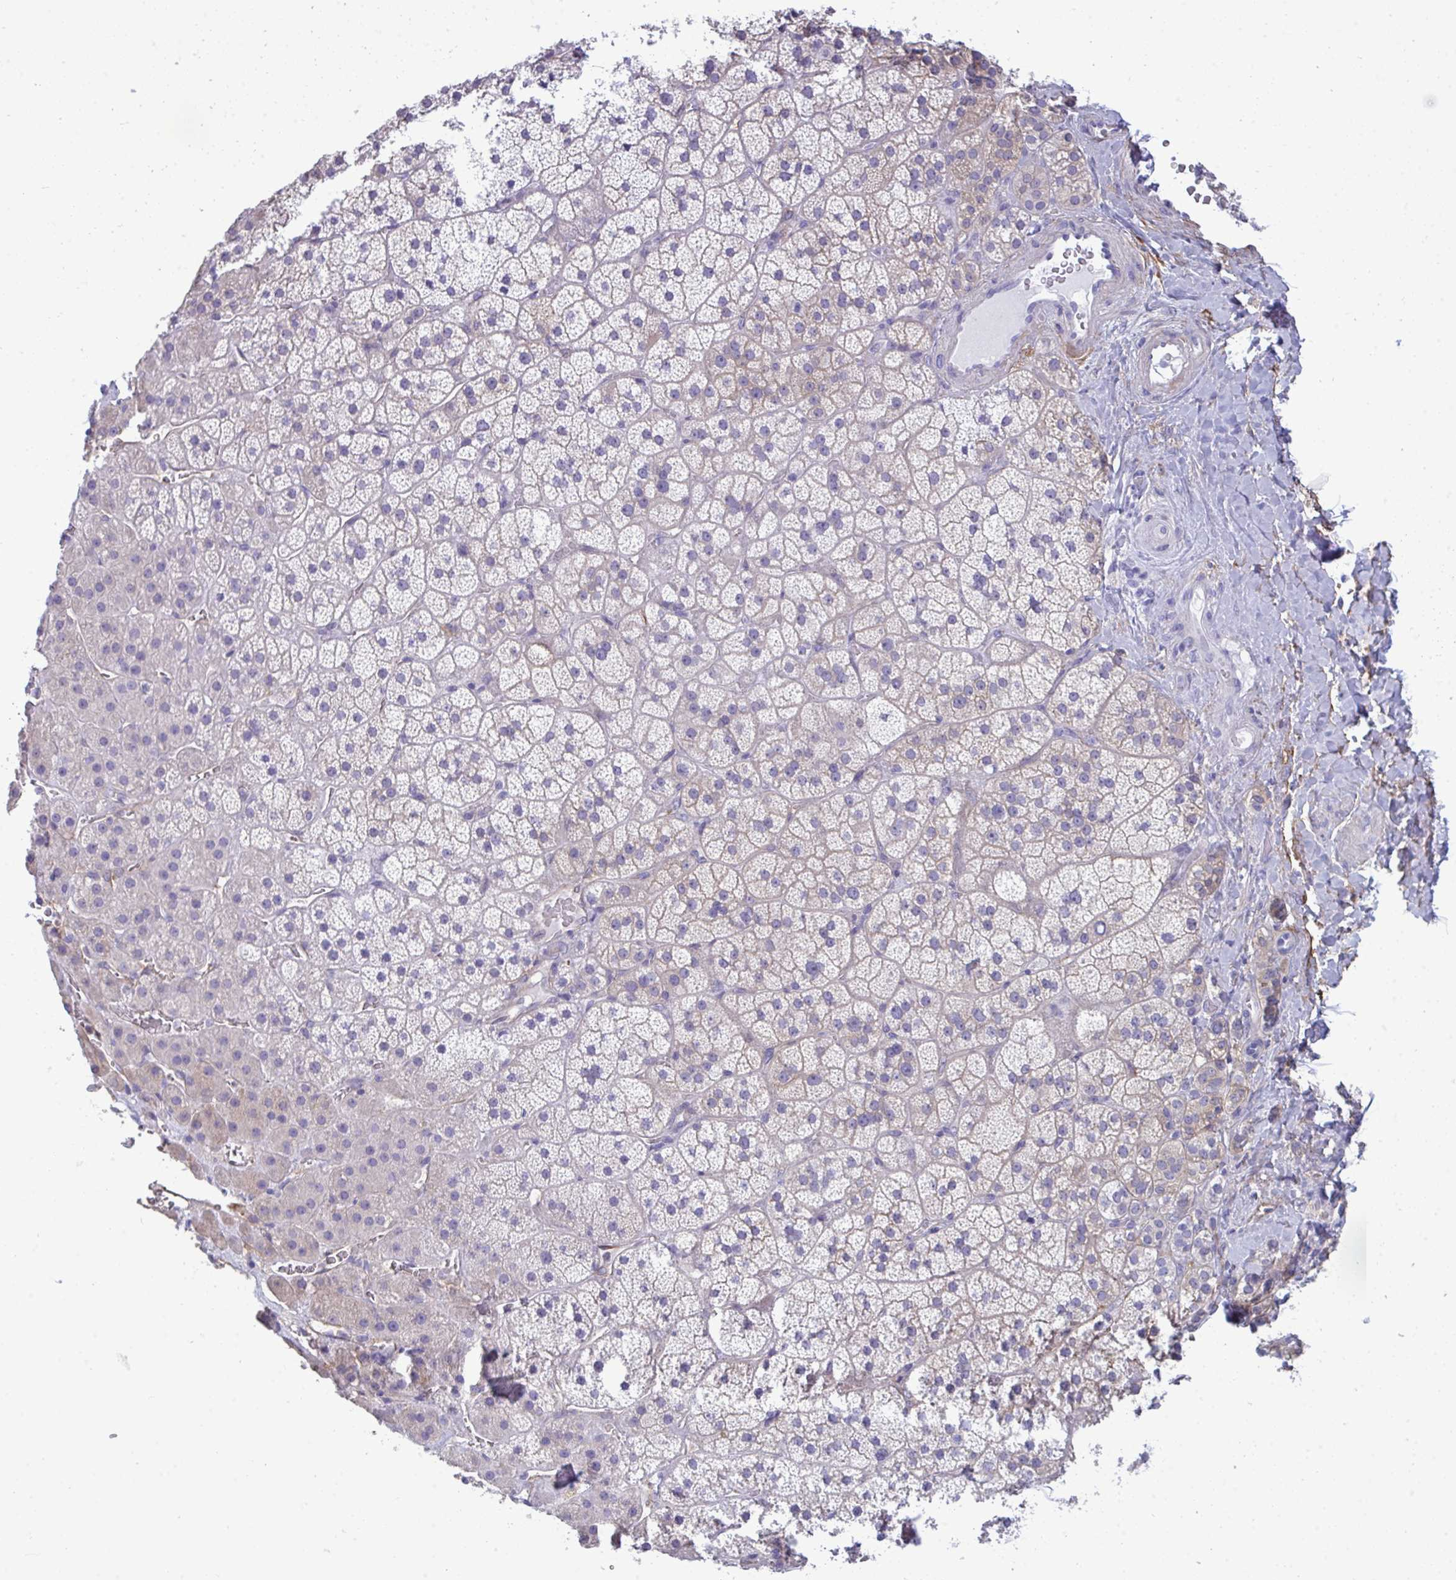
{"staining": {"intensity": "negative", "quantity": "none", "location": "none"}, "tissue": "adrenal gland", "cell_type": "Glandular cells", "image_type": "normal", "snomed": [{"axis": "morphology", "description": "Normal tissue, NOS"}, {"axis": "topography", "description": "Adrenal gland"}], "caption": "Immunohistochemistry photomicrograph of benign human adrenal gland stained for a protein (brown), which displays no positivity in glandular cells.", "gene": "MYH10", "patient": {"sex": "male", "age": 57}}